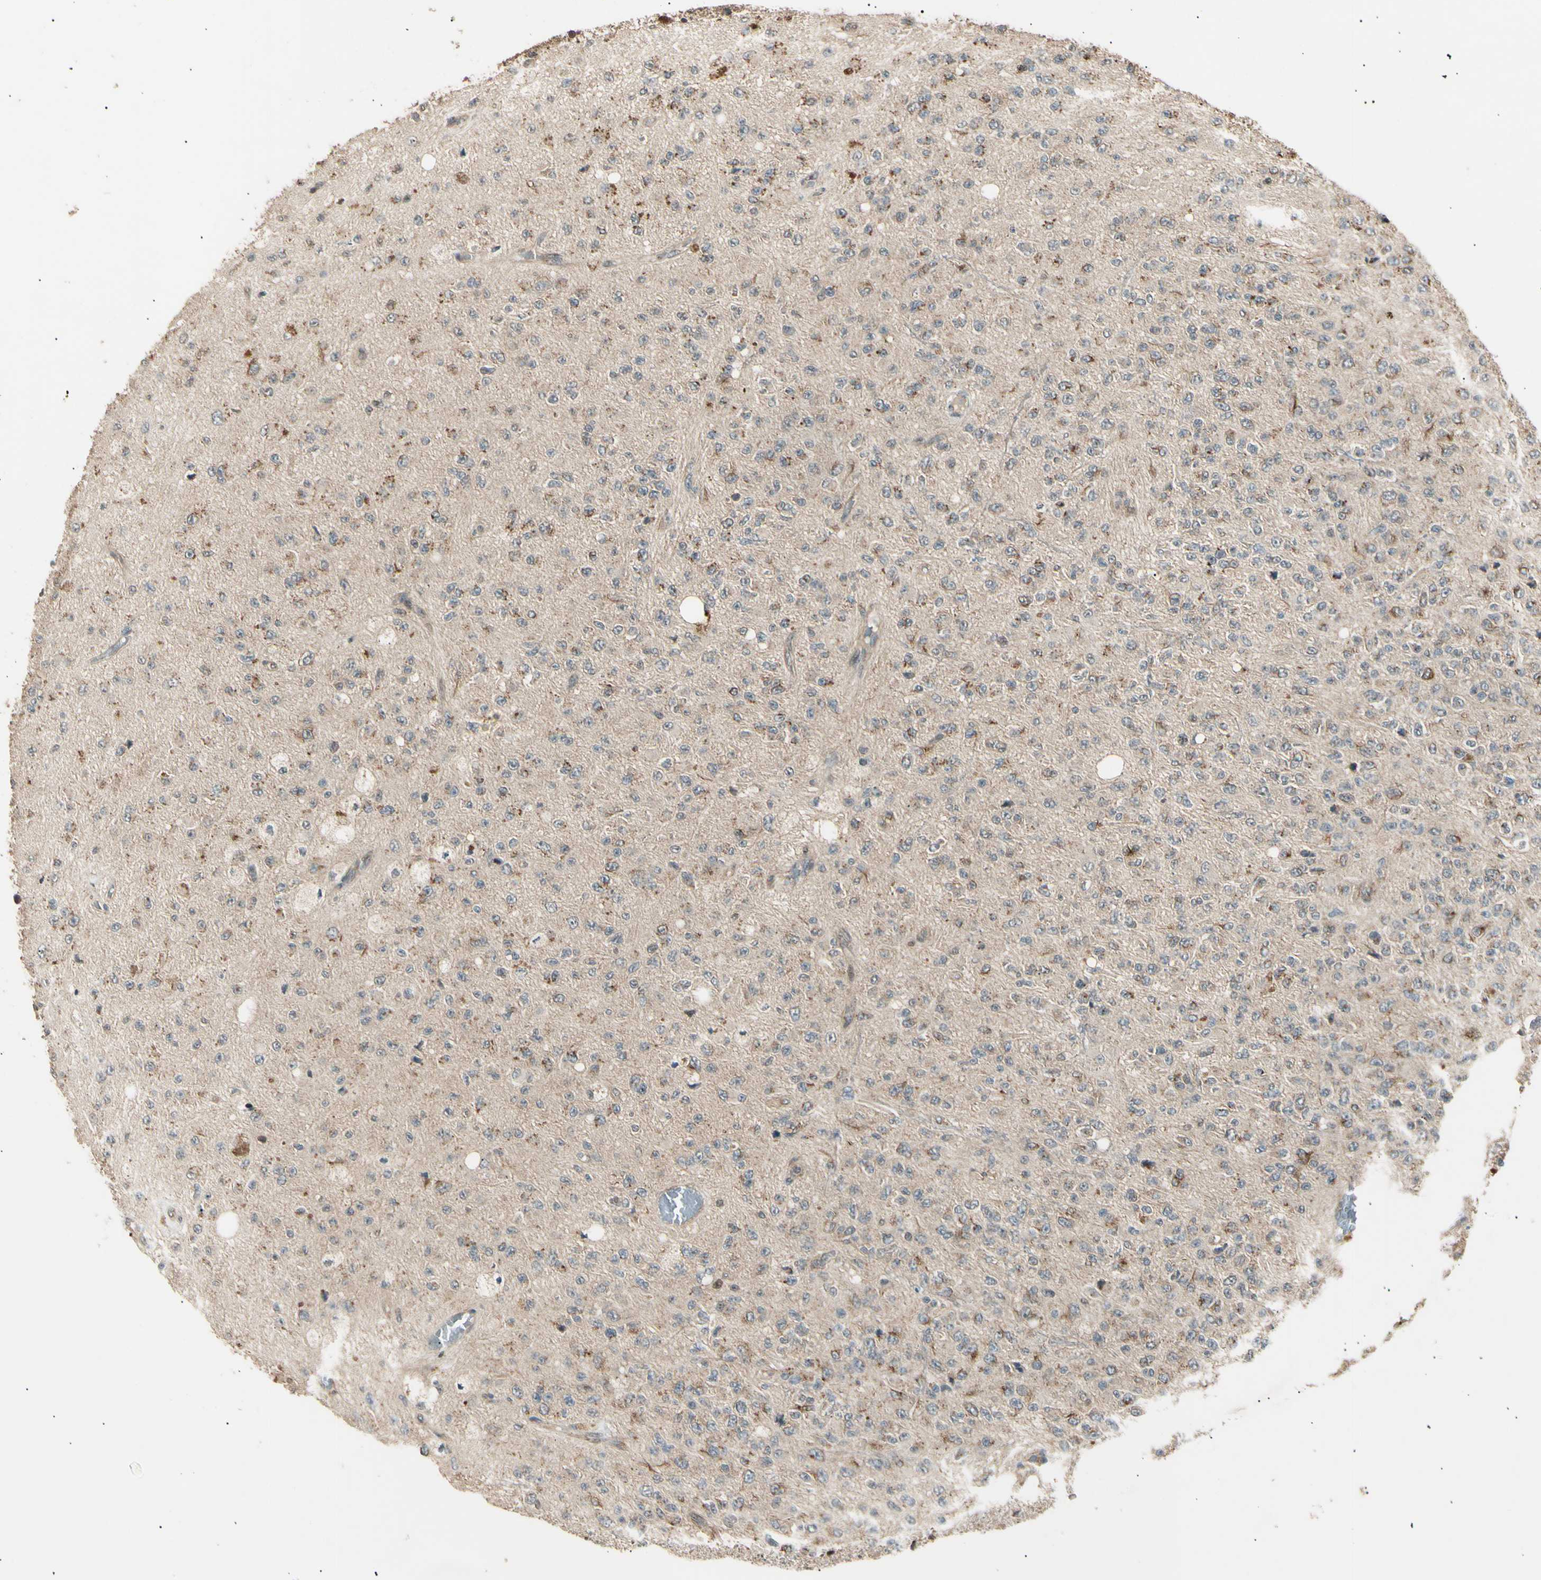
{"staining": {"intensity": "moderate", "quantity": "25%-75%", "location": "cytoplasmic/membranous"}, "tissue": "glioma", "cell_type": "Tumor cells", "image_type": "cancer", "snomed": [{"axis": "morphology", "description": "Glioma, malignant, High grade"}, {"axis": "topography", "description": "pancreas cauda"}], "caption": "Glioma was stained to show a protein in brown. There is medium levels of moderate cytoplasmic/membranous staining in approximately 25%-75% of tumor cells.", "gene": "NUAK2", "patient": {"sex": "male", "age": 60}}